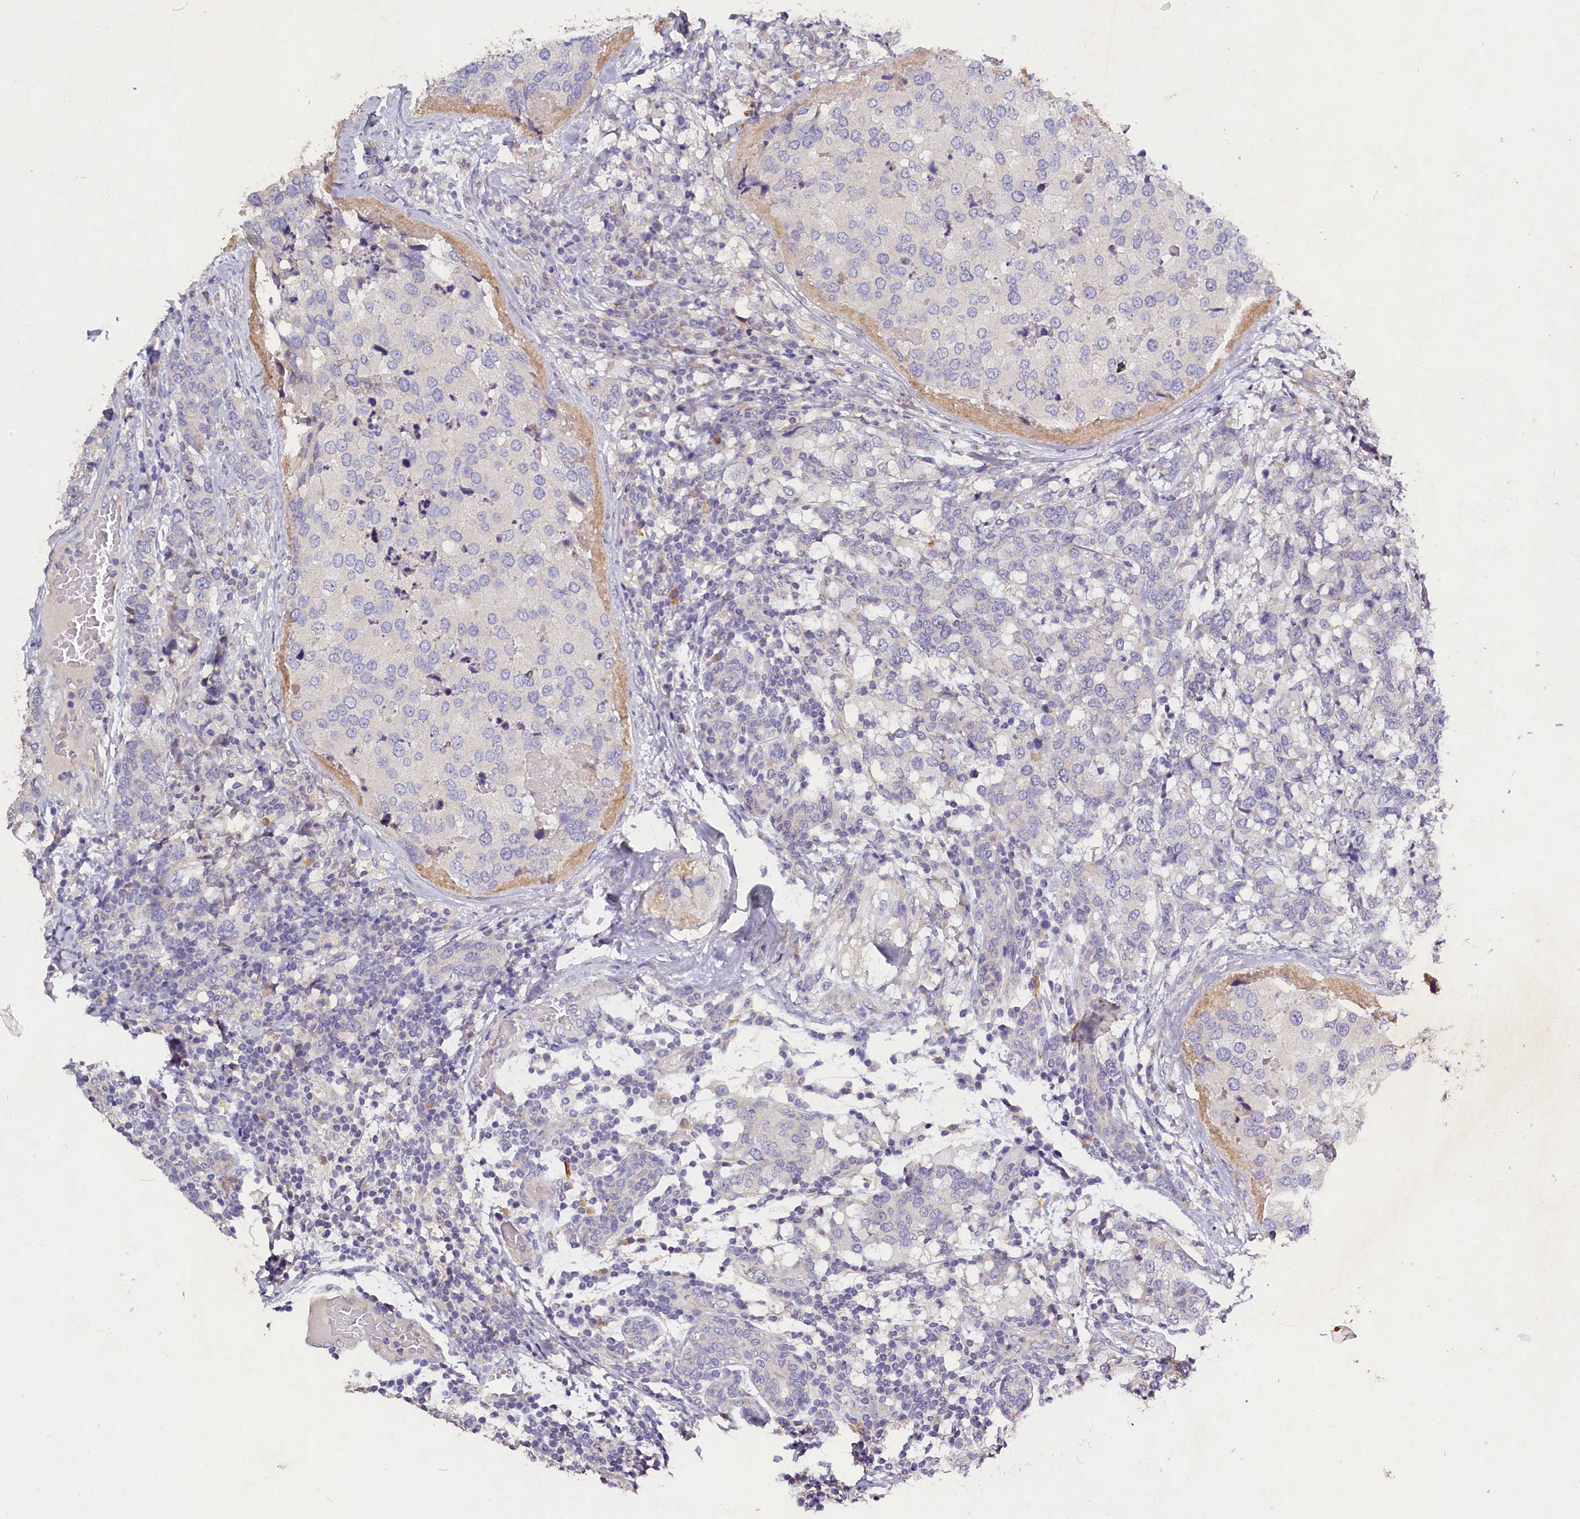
{"staining": {"intensity": "negative", "quantity": "none", "location": "none"}, "tissue": "breast cancer", "cell_type": "Tumor cells", "image_type": "cancer", "snomed": [{"axis": "morphology", "description": "Lobular carcinoma"}, {"axis": "topography", "description": "Breast"}], "caption": "Tumor cells show no significant positivity in breast cancer.", "gene": "ST7L", "patient": {"sex": "female", "age": 59}}